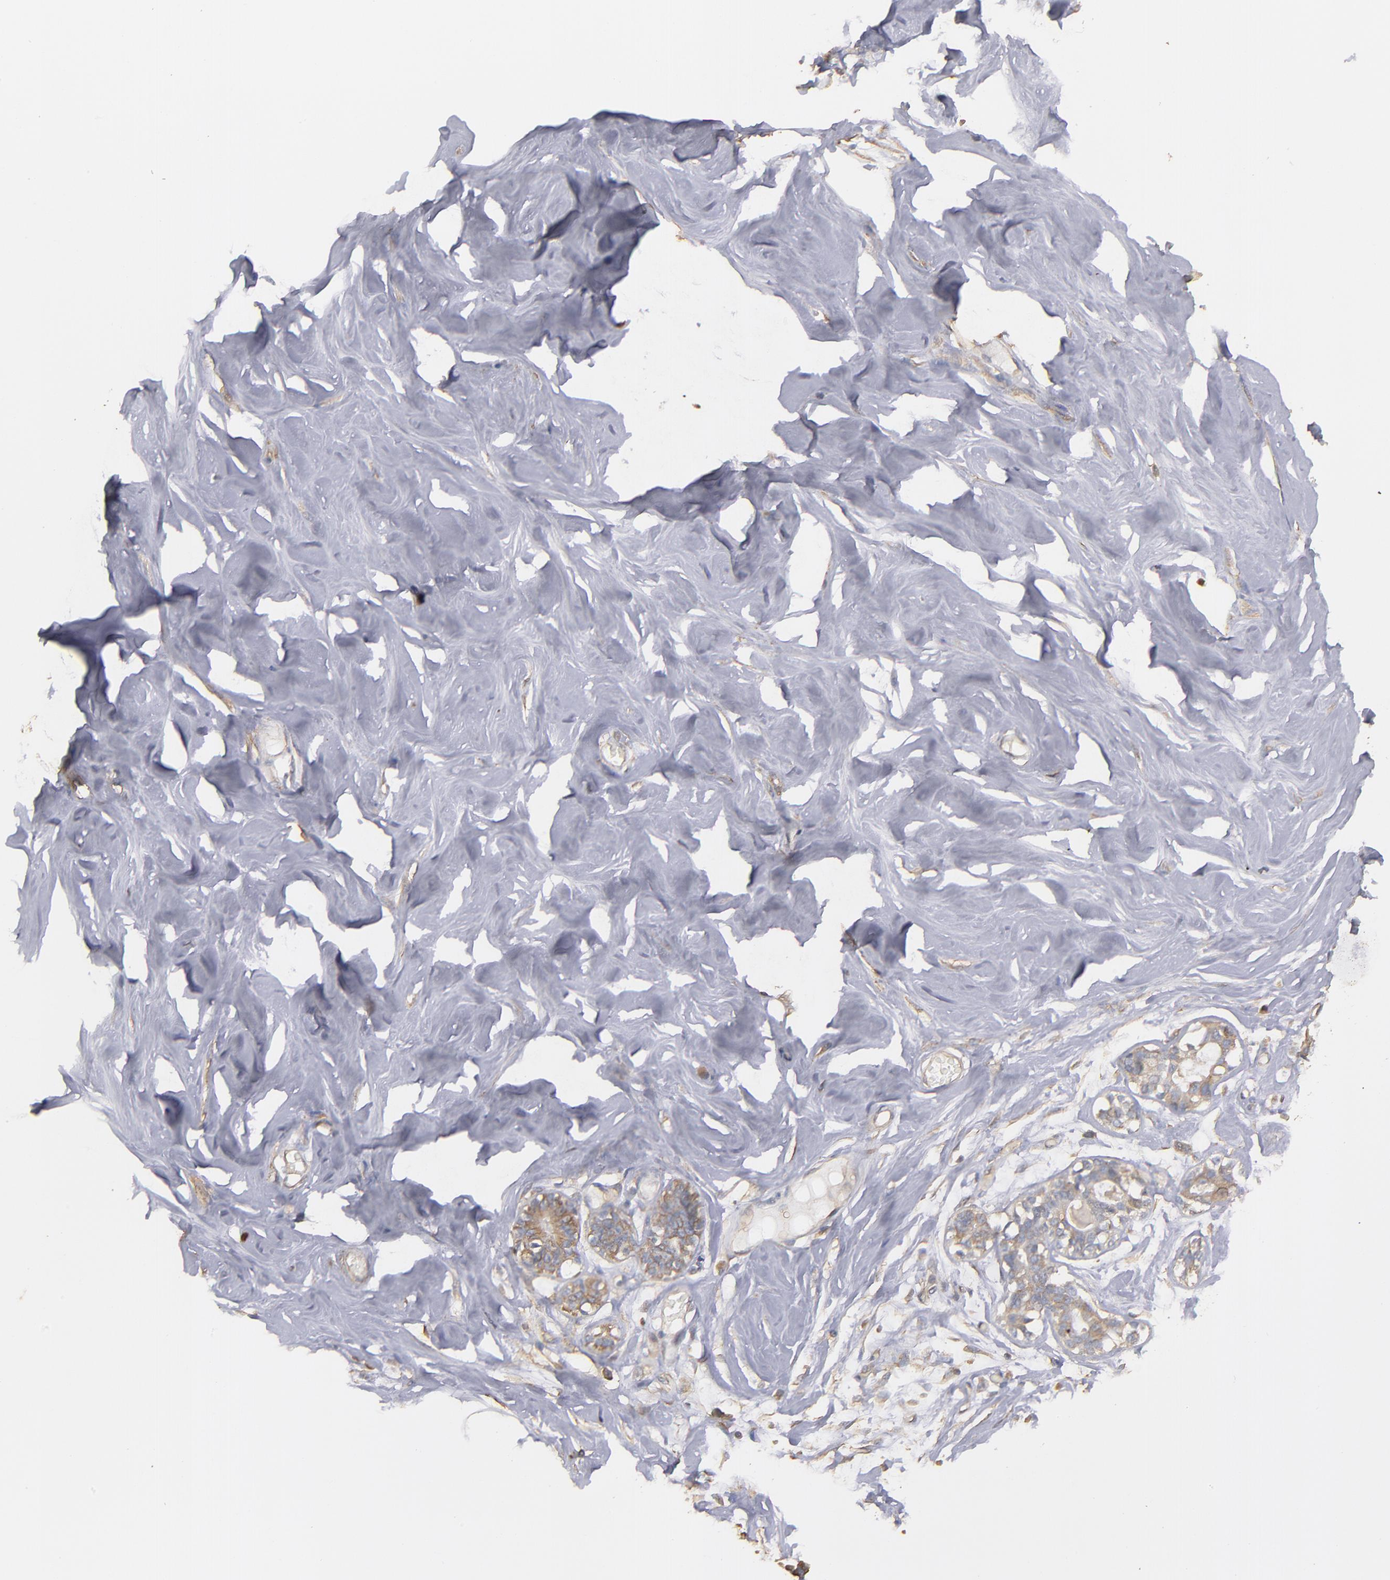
{"staining": {"intensity": "negative", "quantity": "none", "location": "none"}, "tissue": "breast", "cell_type": "Adipocytes", "image_type": "normal", "snomed": [{"axis": "morphology", "description": "Normal tissue, NOS"}, {"axis": "topography", "description": "Breast"}, {"axis": "topography", "description": "Soft tissue"}], "caption": "This photomicrograph is of benign breast stained with IHC to label a protein in brown with the nuclei are counter-stained blue. There is no staining in adipocytes.", "gene": "DMD", "patient": {"sex": "female", "age": 25}}